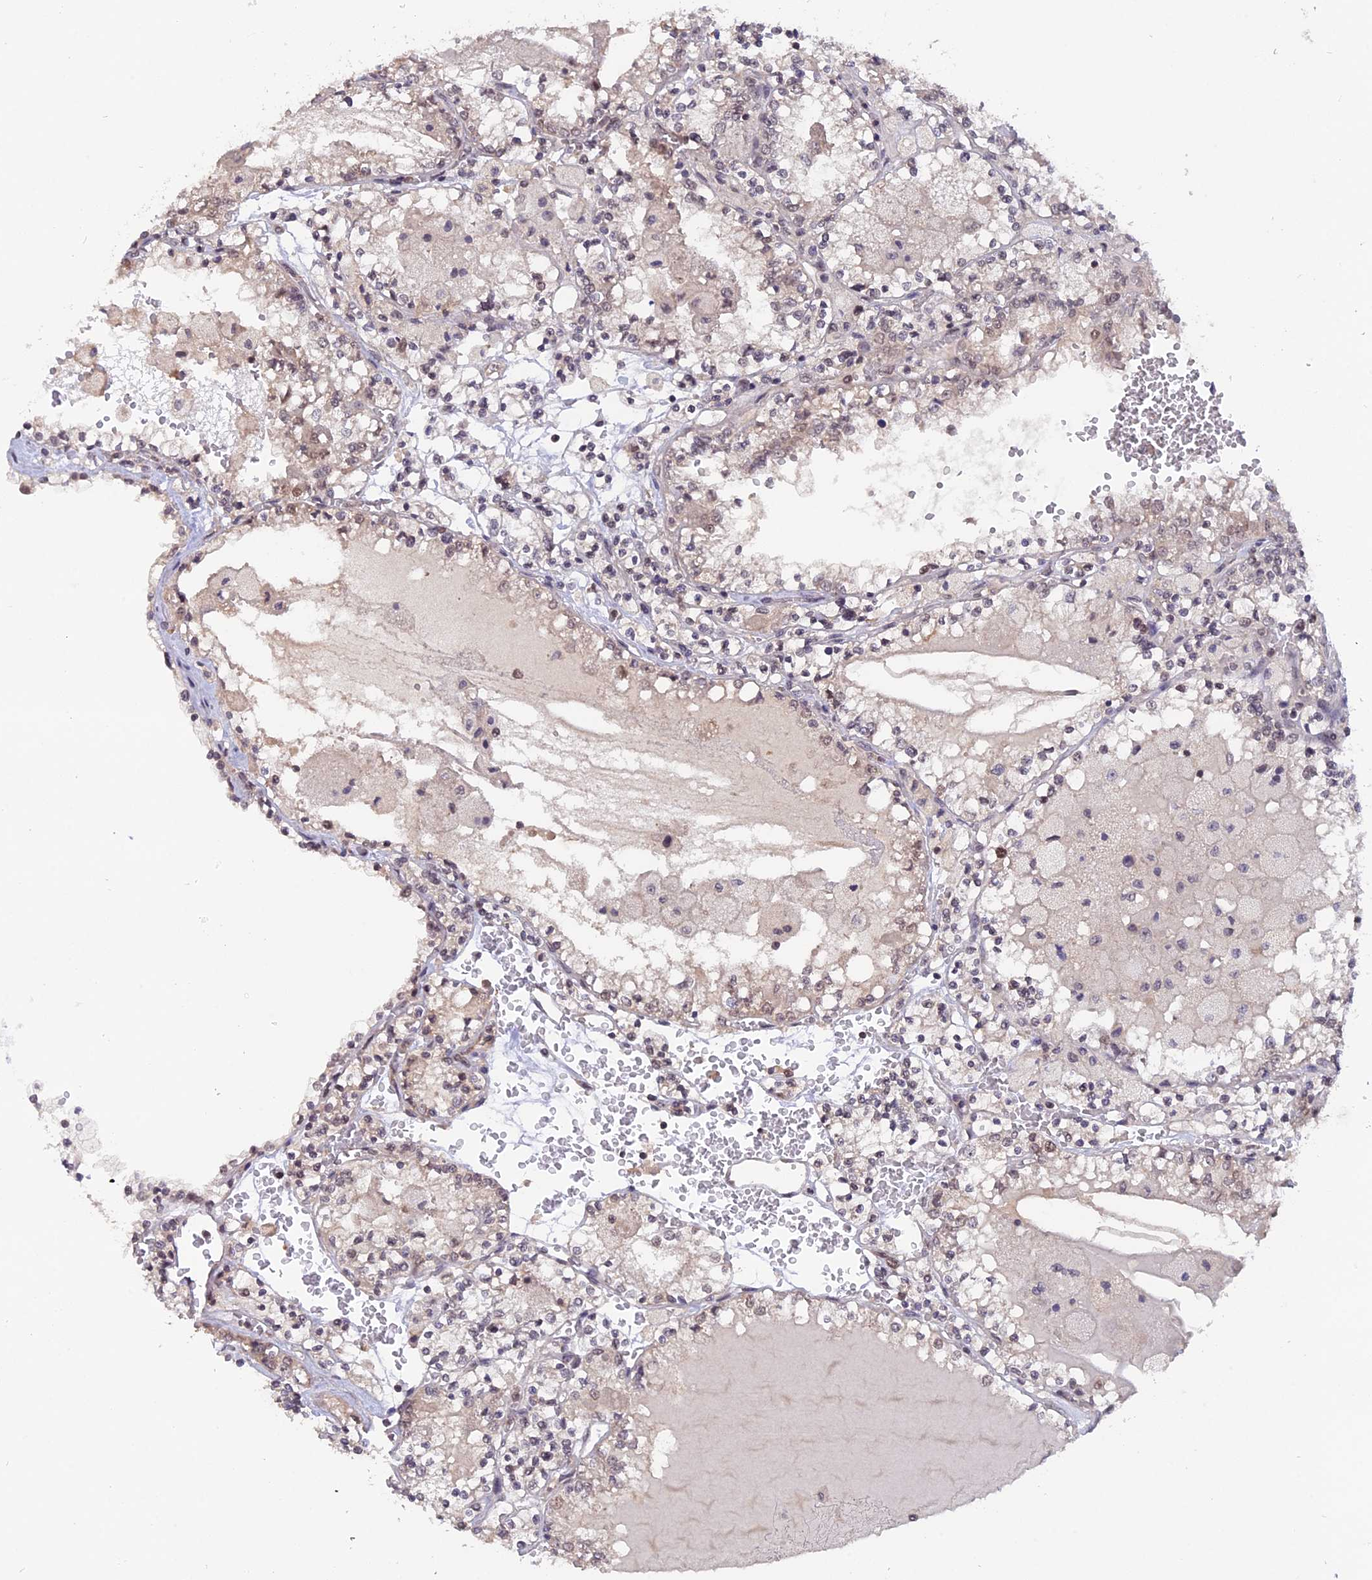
{"staining": {"intensity": "weak", "quantity": "<25%", "location": "nuclear"}, "tissue": "renal cancer", "cell_type": "Tumor cells", "image_type": "cancer", "snomed": [{"axis": "morphology", "description": "Adenocarcinoma, NOS"}, {"axis": "topography", "description": "Kidney"}], "caption": "A histopathology image of human renal cancer is negative for staining in tumor cells.", "gene": "RFC5", "patient": {"sex": "female", "age": 56}}